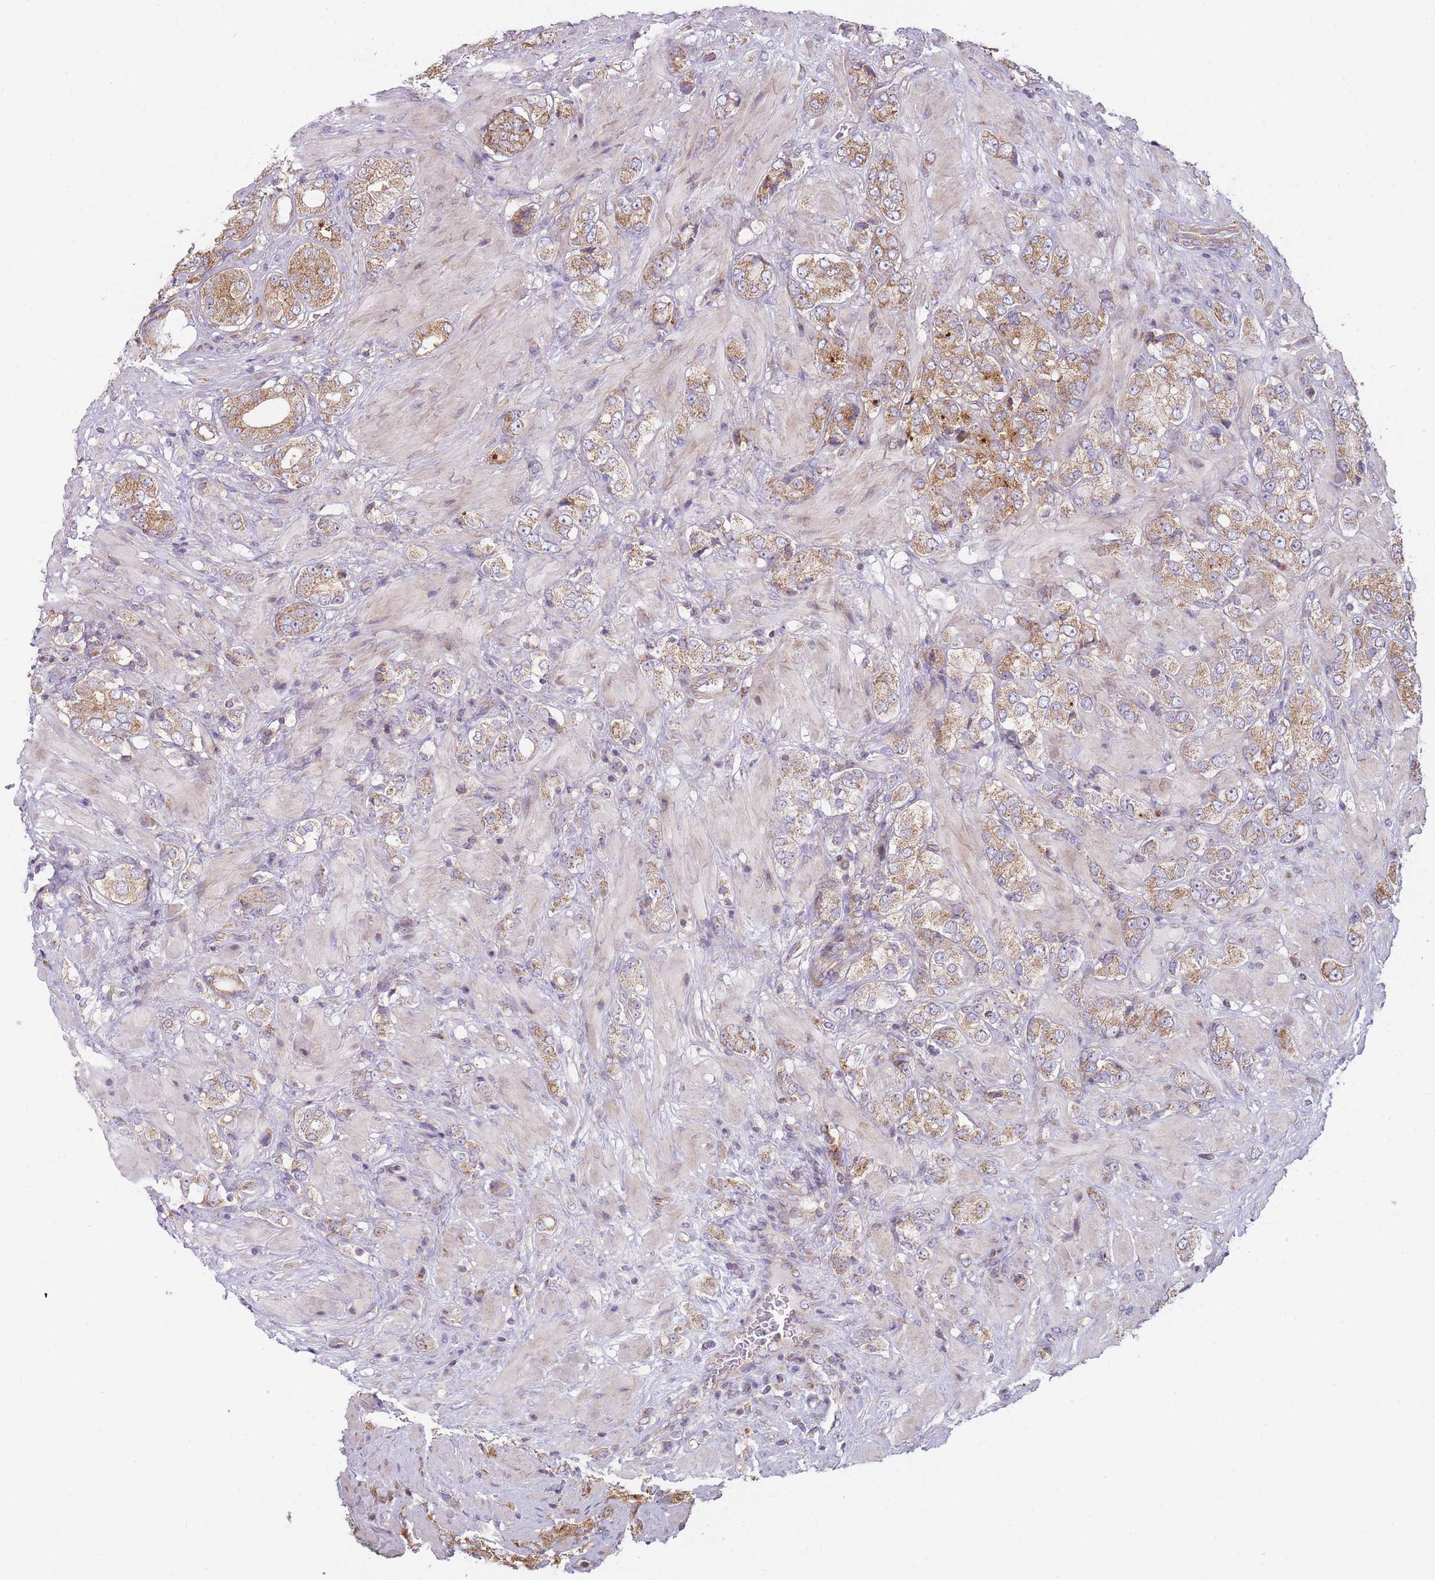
{"staining": {"intensity": "moderate", "quantity": ">75%", "location": "cytoplasmic/membranous"}, "tissue": "prostate cancer", "cell_type": "Tumor cells", "image_type": "cancer", "snomed": [{"axis": "morphology", "description": "Adenocarcinoma, High grade"}, {"axis": "topography", "description": "Prostate and seminal vesicle, NOS"}], "caption": "Prostate adenocarcinoma (high-grade) stained for a protein (brown) shows moderate cytoplasmic/membranous positive positivity in about >75% of tumor cells.", "gene": "NDUFA9", "patient": {"sex": "male", "age": 64}}